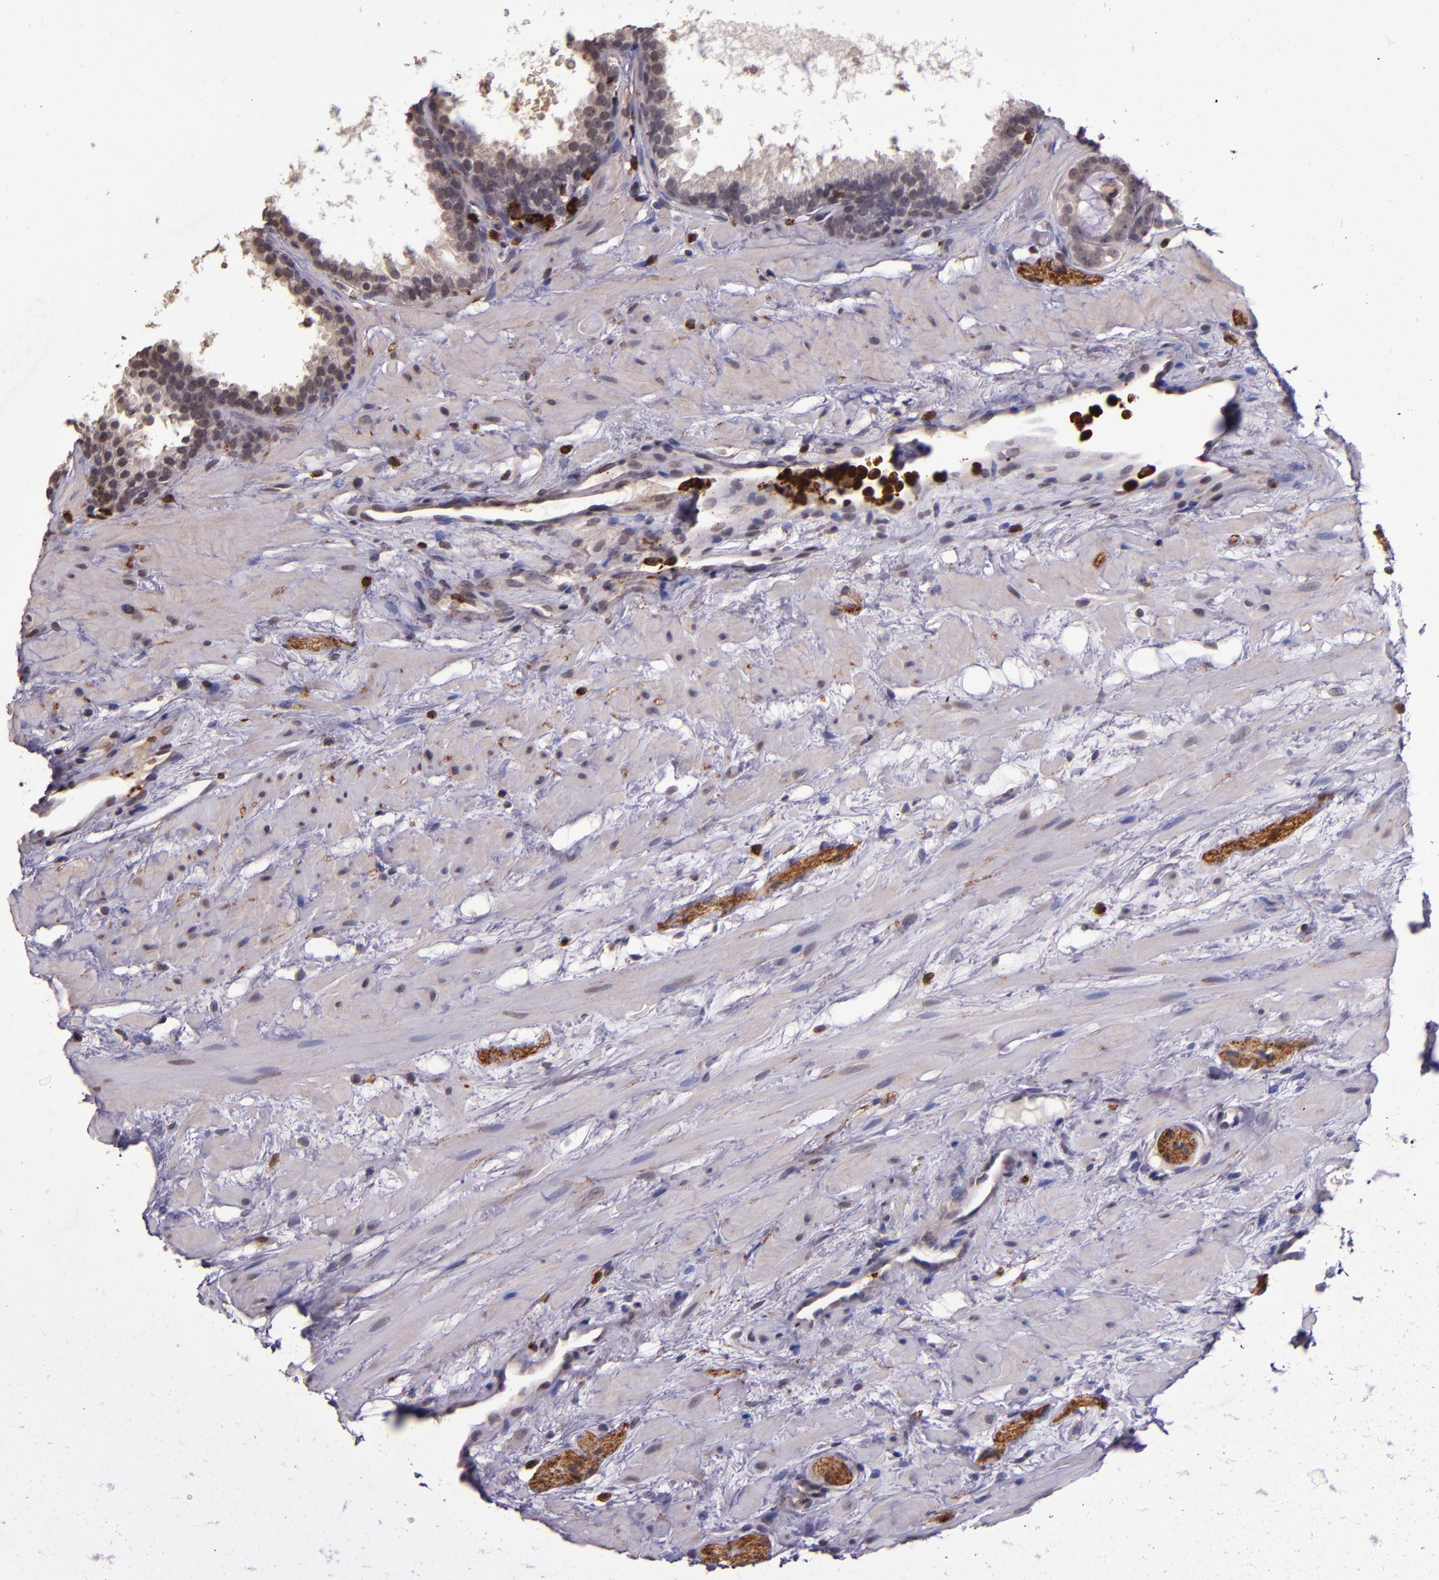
{"staining": {"intensity": "negative", "quantity": "none", "location": "none"}, "tissue": "prostate cancer", "cell_type": "Tumor cells", "image_type": "cancer", "snomed": [{"axis": "morphology", "description": "Adenocarcinoma, Low grade"}, {"axis": "topography", "description": "Prostate"}], "caption": "IHC micrograph of human prostate cancer (adenocarcinoma (low-grade)) stained for a protein (brown), which exhibits no expression in tumor cells.", "gene": "SLC2A3", "patient": {"sex": "male", "age": 57}}